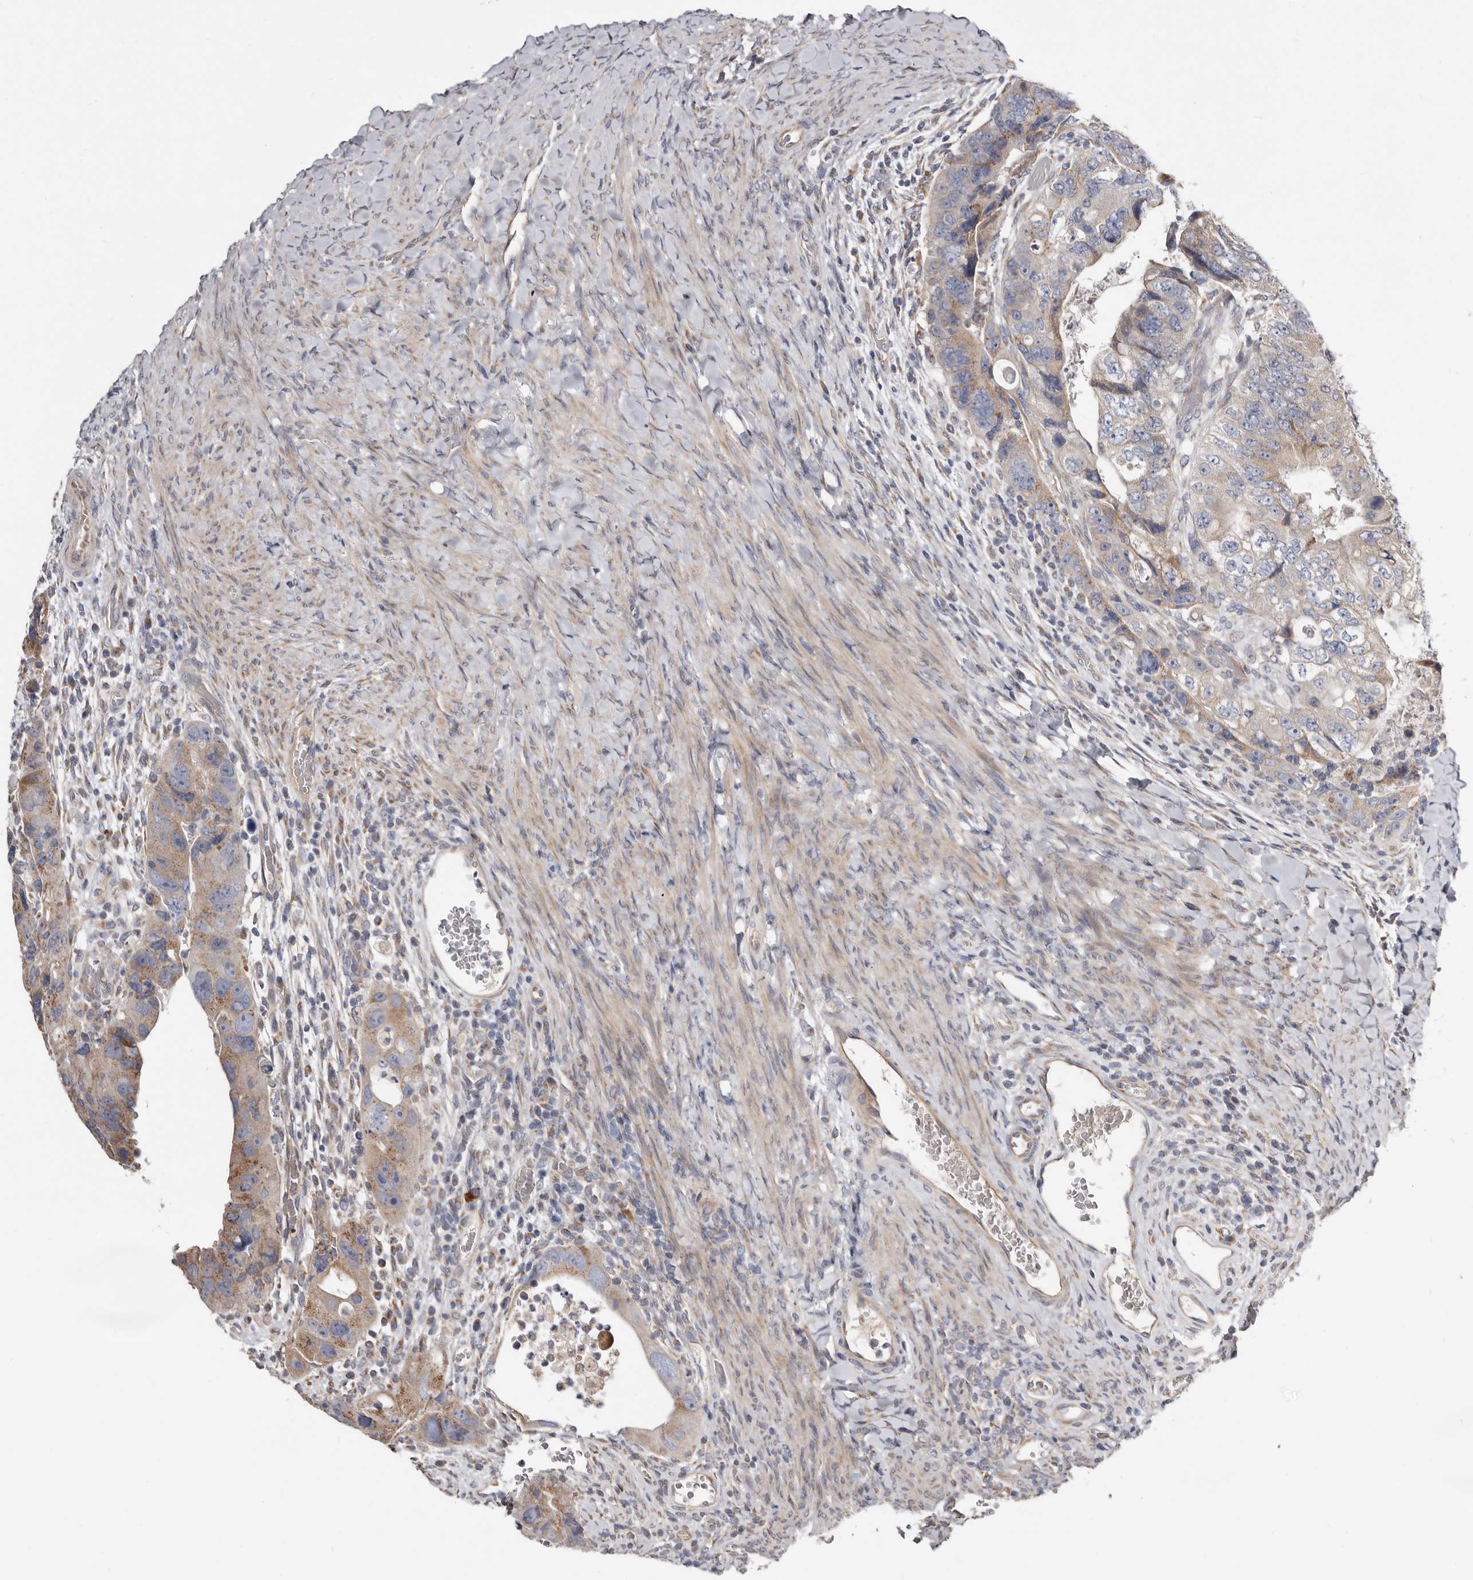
{"staining": {"intensity": "moderate", "quantity": "<25%", "location": "cytoplasmic/membranous"}, "tissue": "colorectal cancer", "cell_type": "Tumor cells", "image_type": "cancer", "snomed": [{"axis": "morphology", "description": "Adenocarcinoma, NOS"}, {"axis": "topography", "description": "Rectum"}], "caption": "Colorectal cancer tissue demonstrates moderate cytoplasmic/membranous staining in approximately <25% of tumor cells", "gene": "ASIC5", "patient": {"sex": "male", "age": 59}}